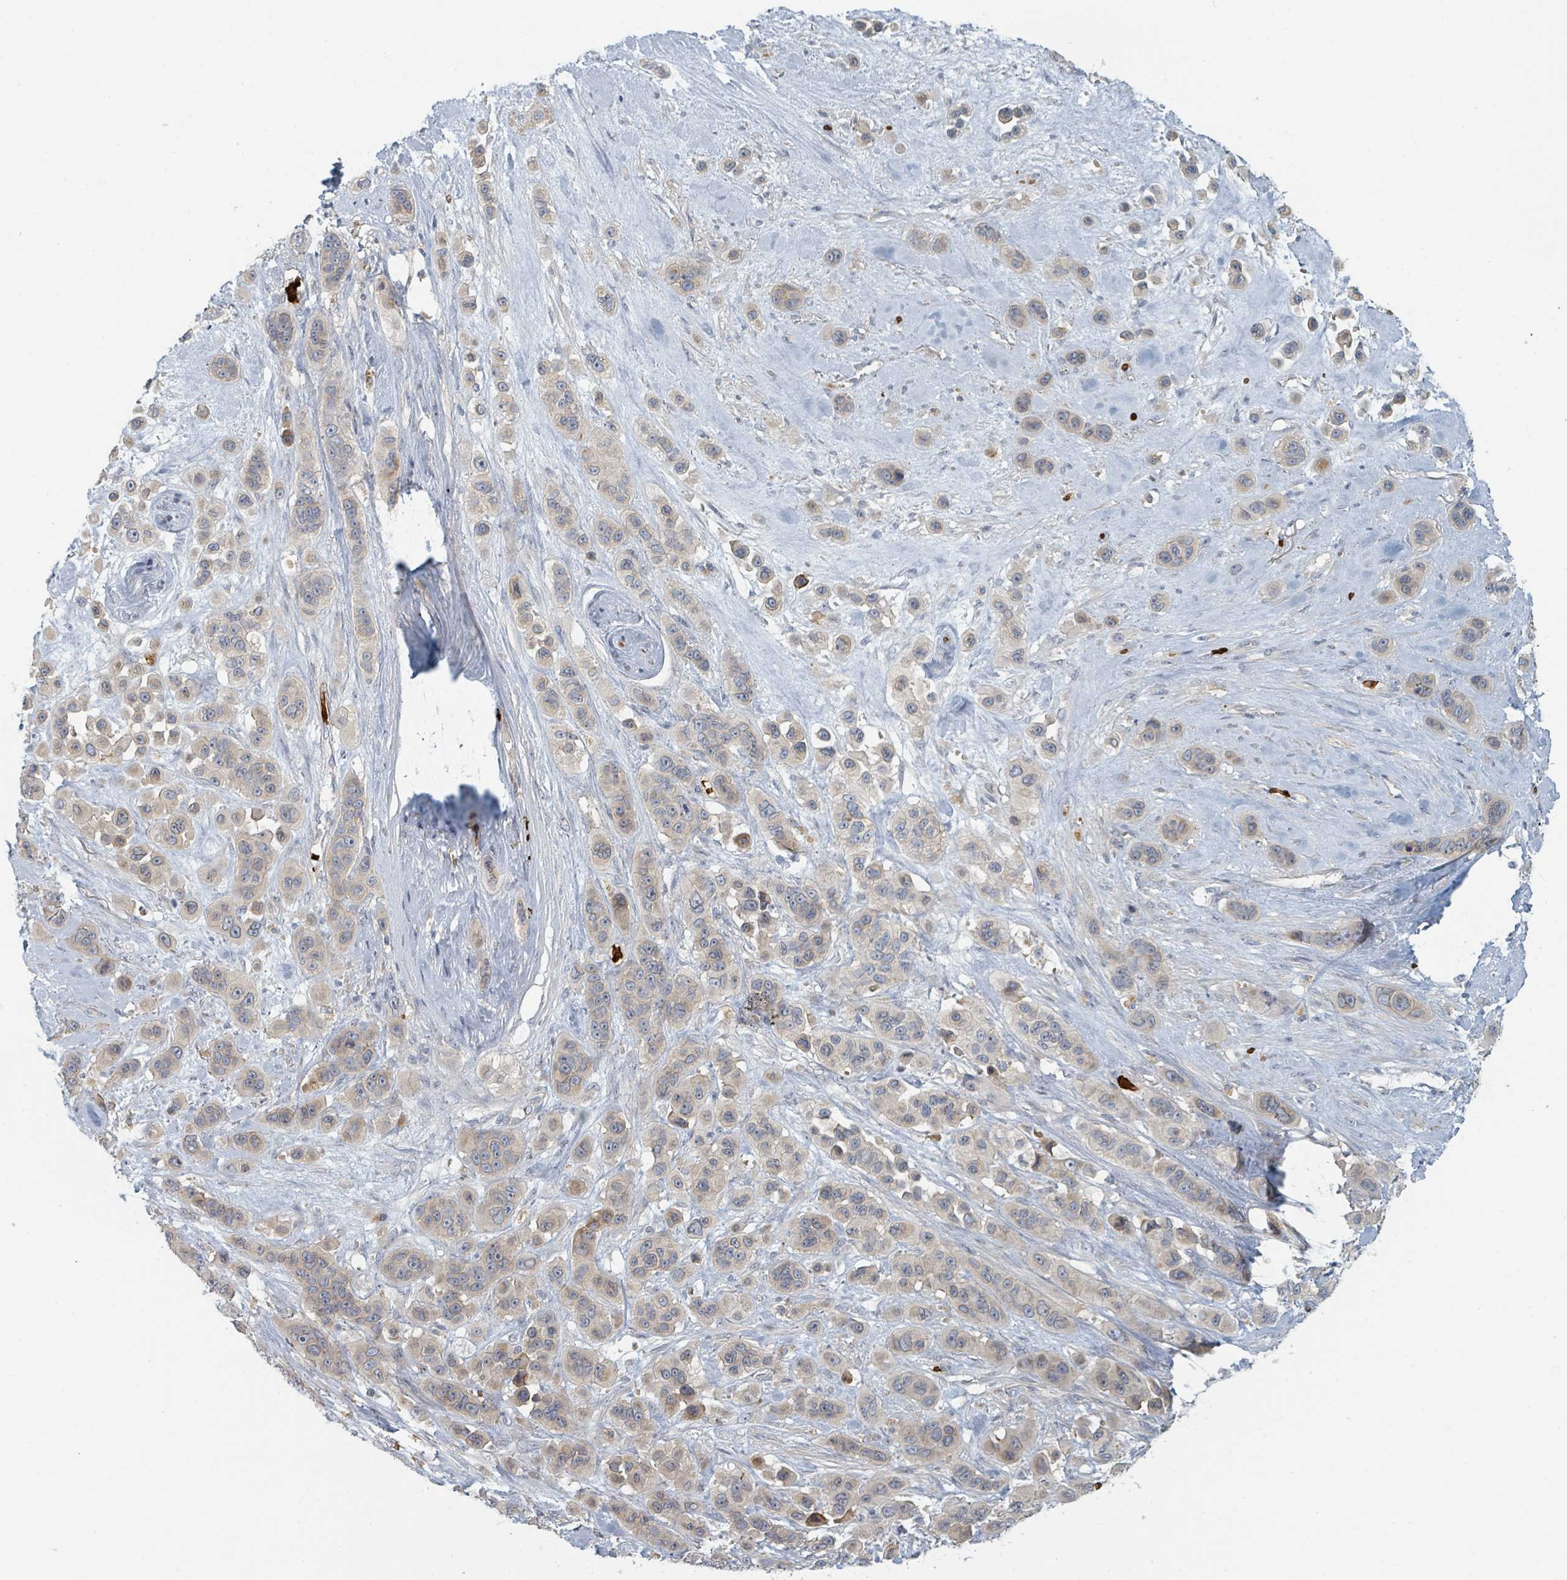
{"staining": {"intensity": "weak", "quantity": "25%-75%", "location": "cytoplasmic/membranous"}, "tissue": "skin cancer", "cell_type": "Tumor cells", "image_type": "cancer", "snomed": [{"axis": "morphology", "description": "Squamous cell carcinoma, NOS"}, {"axis": "topography", "description": "Skin"}], "caption": "Tumor cells reveal low levels of weak cytoplasmic/membranous positivity in approximately 25%-75% of cells in skin squamous cell carcinoma.", "gene": "TRPC4AP", "patient": {"sex": "male", "age": 67}}